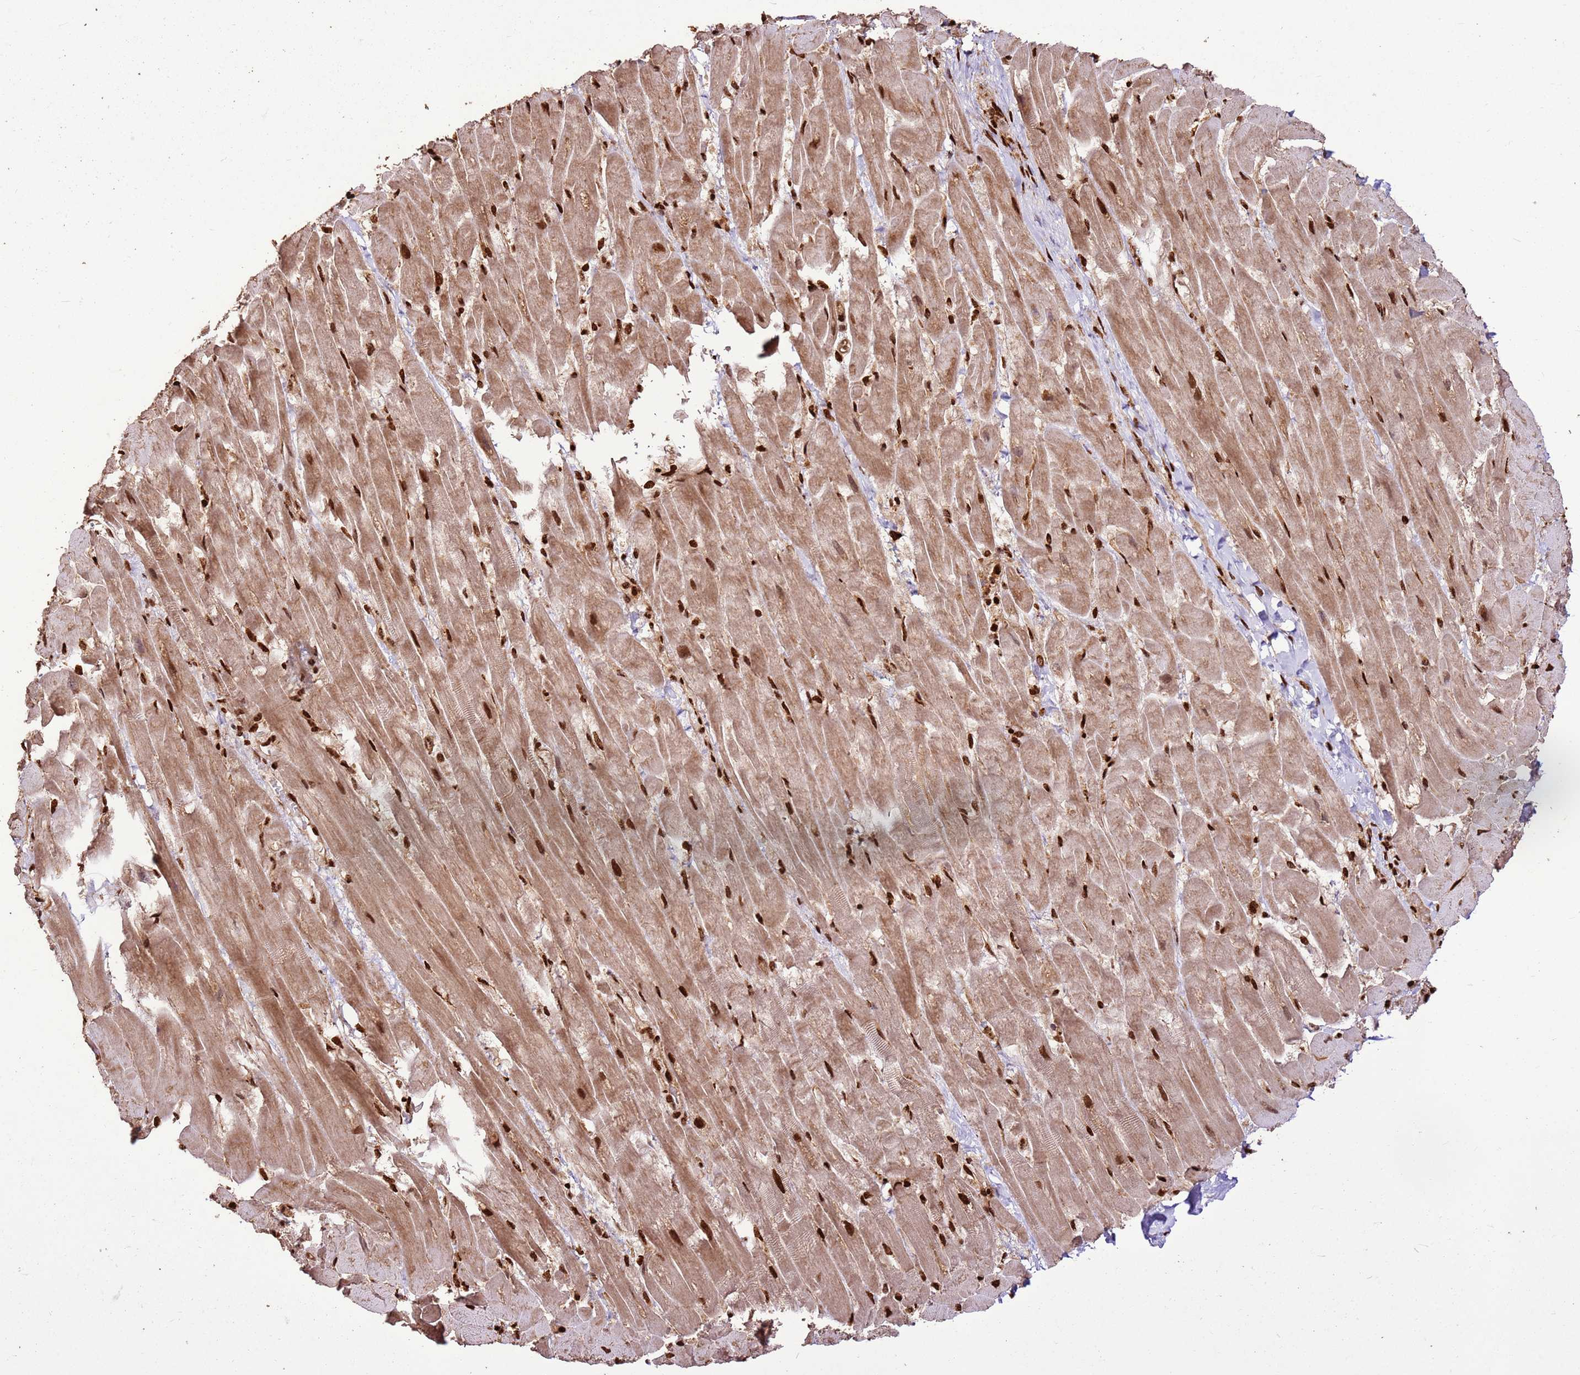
{"staining": {"intensity": "strong", "quantity": ">75%", "location": "cytoplasmic/membranous,nuclear"}, "tissue": "heart muscle", "cell_type": "Cardiomyocytes", "image_type": "normal", "snomed": [{"axis": "morphology", "description": "Normal tissue, NOS"}, {"axis": "topography", "description": "Heart"}], "caption": "Protein positivity by IHC reveals strong cytoplasmic/membranous,nuclear staining in about >75% of cardiomyocytes in normal heart muscle.", "gene": "HNRNPAB", "patient": {"sex": "male", "age": 37}}